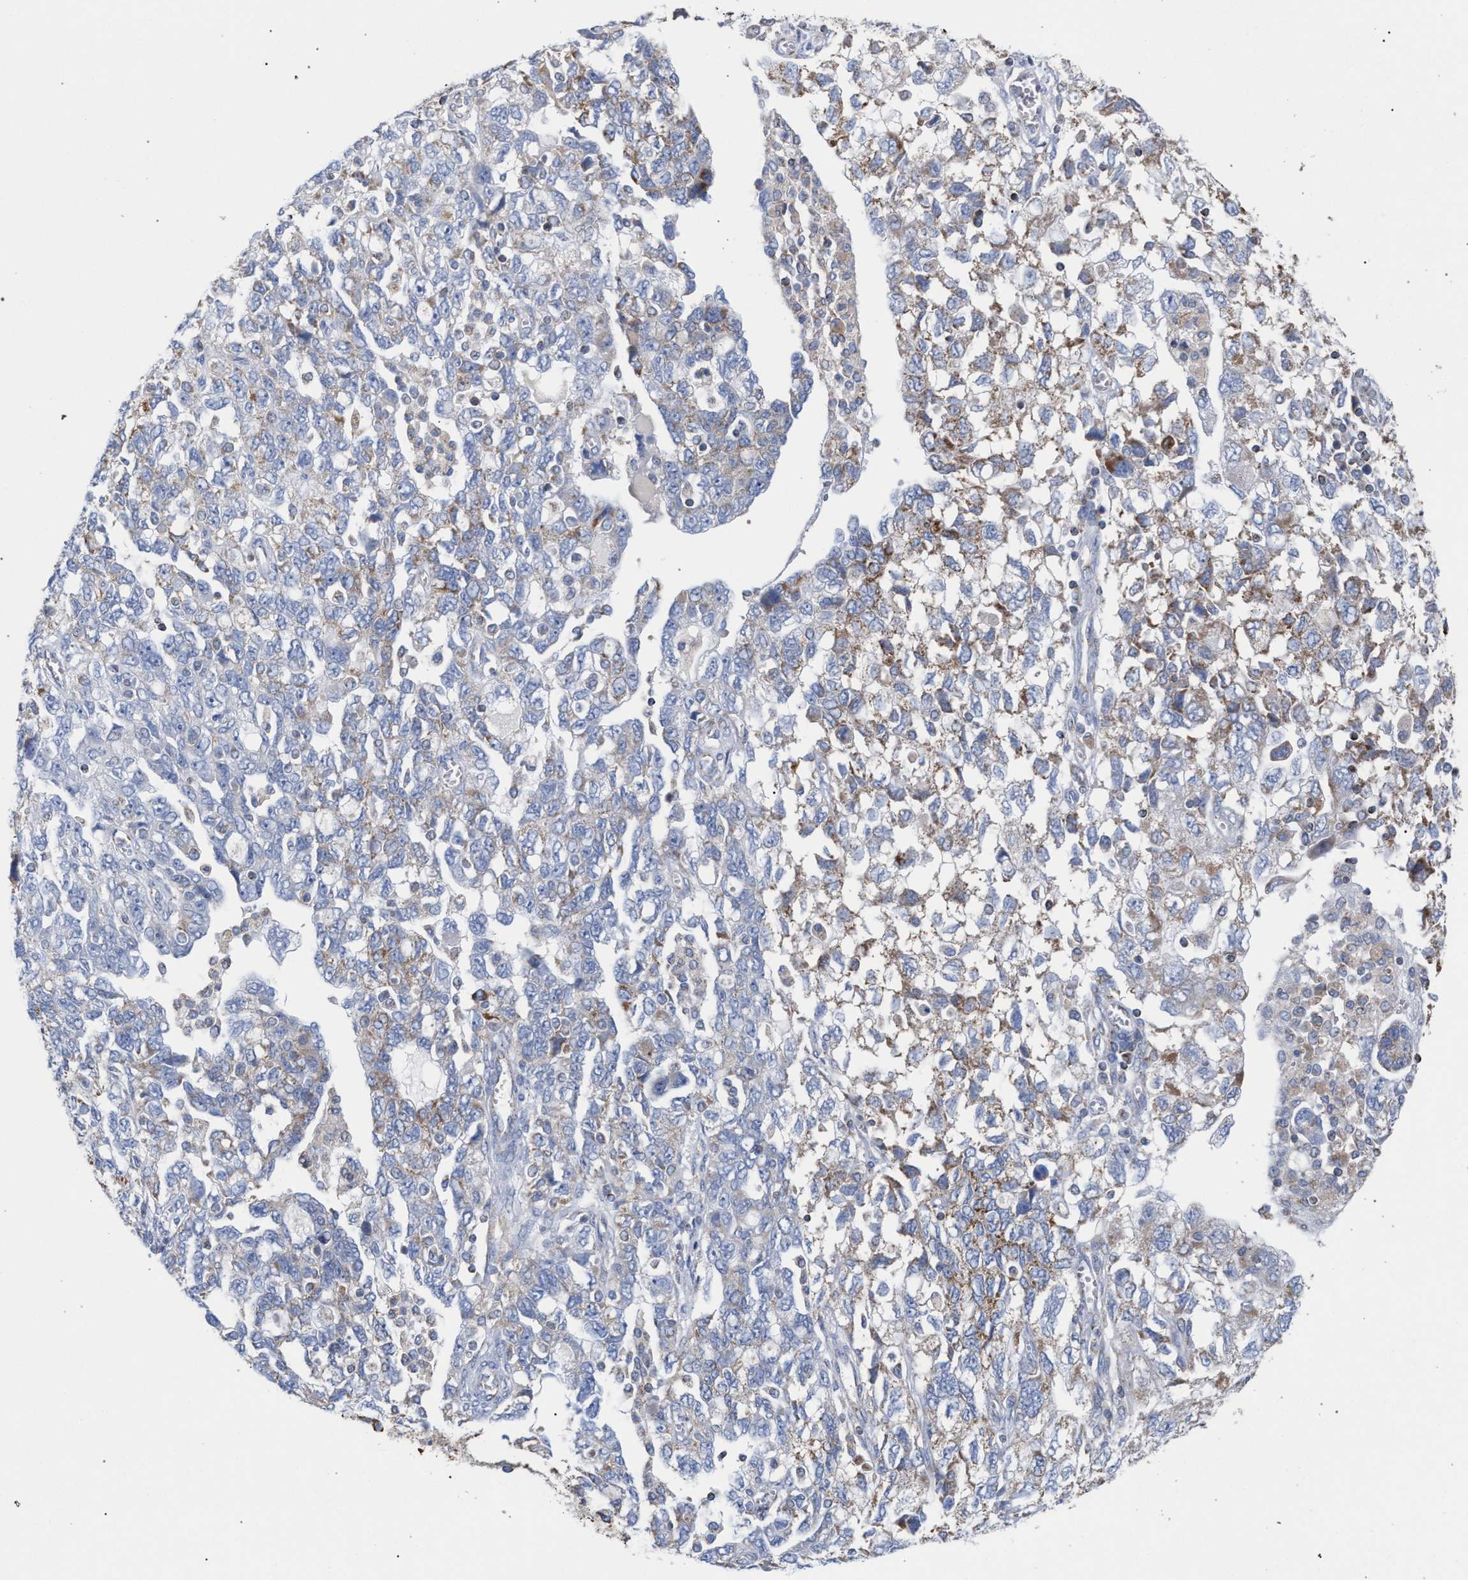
{"staining": {"intensity": "weak", "quantity": "25%-75%", "location": "cytoplasmic/membranous"}, "tissue": "ovarian cancer", "cell_type": "Tumor cells", "image_type": "cancer", "snomed": [{"axis": "morphology", "description": "Carcinoma, NOS"}, {"axis": "morphology", "description": "Cystadenocarcinoma, serous, NOS"}, {"axis": "topography", "description": "Ovary"}], "caption": "Protein expression analysis of ovarian cancer (carcinoma) reveals weak cytoplasmic/membranous staining in about 25%-75% of tumor cells.", "gene": "ECI2", "patient": {"sex": "female", "age": 69}}